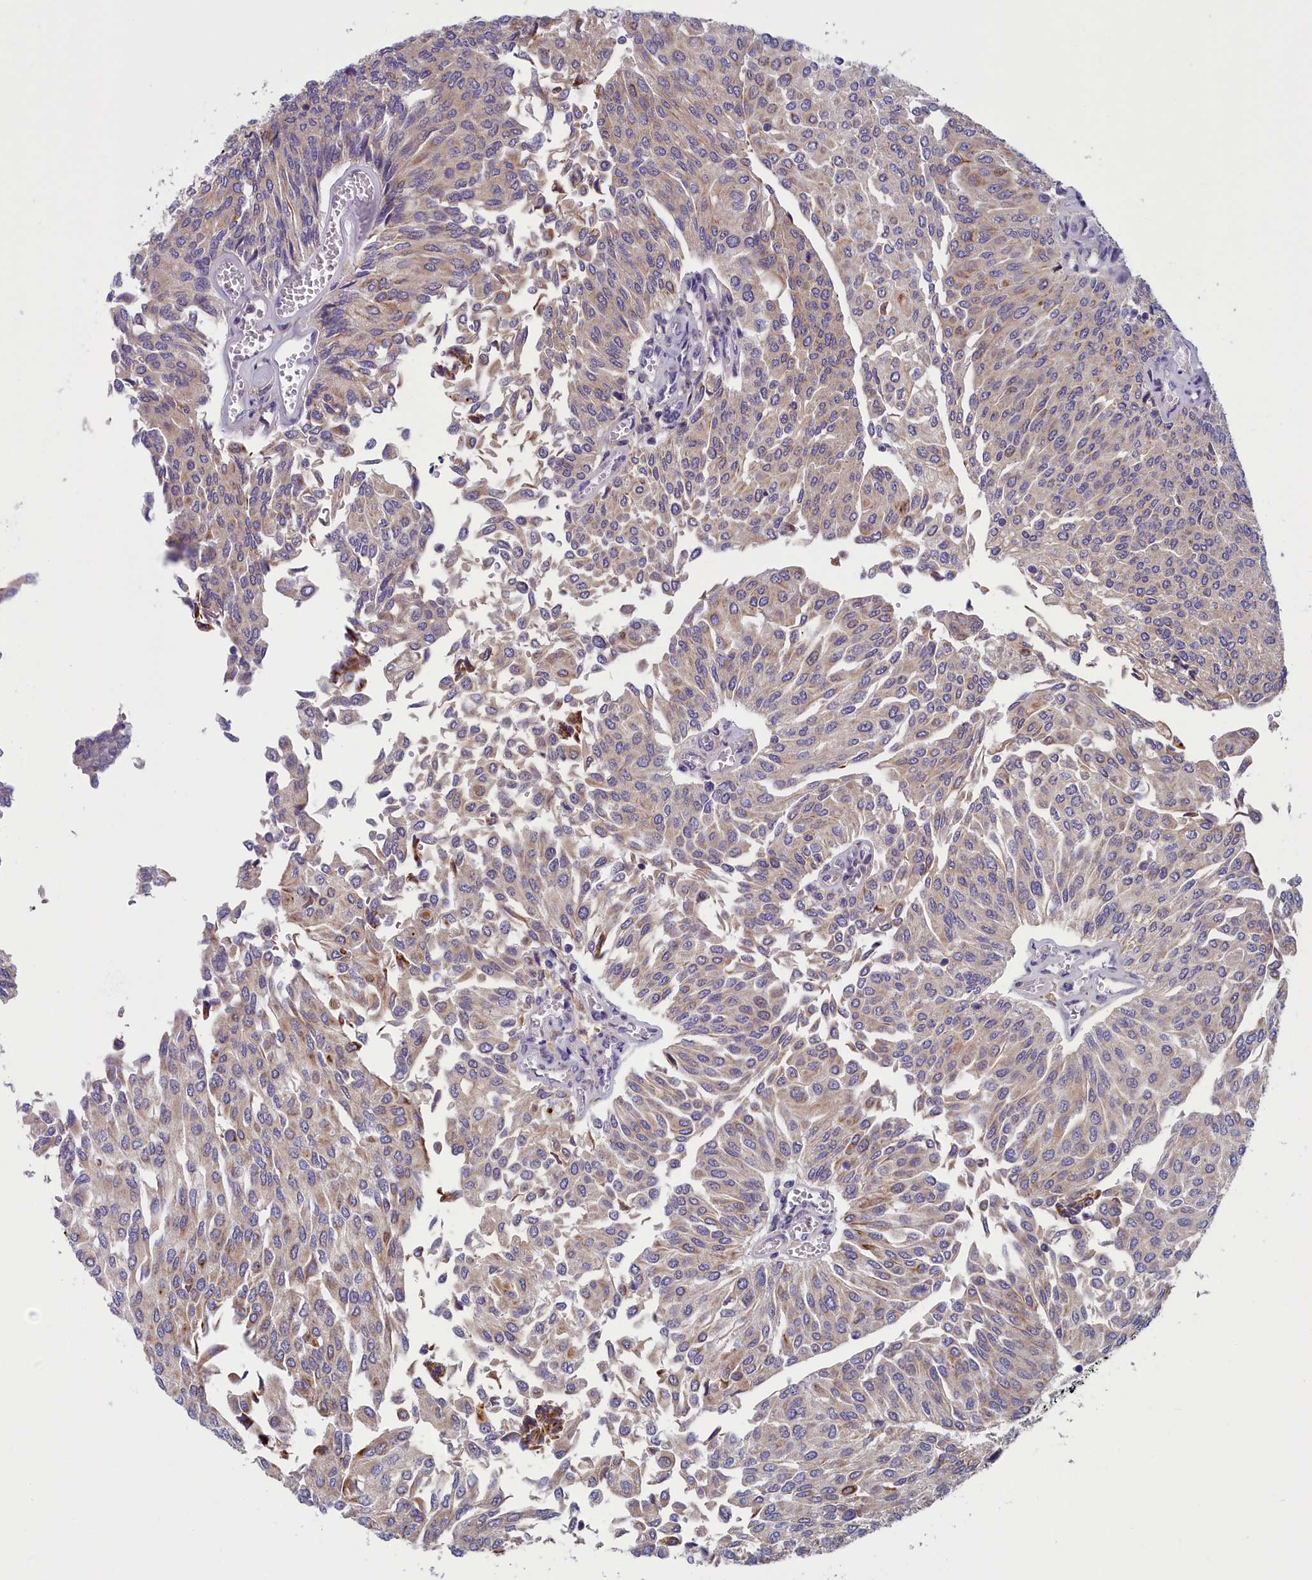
{"staining": {"intensity": "moderate", "quantity": "25%-75%", "location": "cytoplasmic/membranous"}, "tissue": "urothelial cancer", "cell_type": "Tumor cells", "image_type": "cancer", "snomed": [{"axis": "morphology", "description": "Urothelial carcinoma, High grade"}, {"axis": "topography", "description": "Urinary bladder"}], "caption": "Urothelial carcinoma (high-grade) stained with a brown dye displays moderate cytoplasmic/membranous positive positivity in about 25%-75% of tumor cells.", "gene": "ANKRD39", "patient": {"sex": "female", "age": 79}}